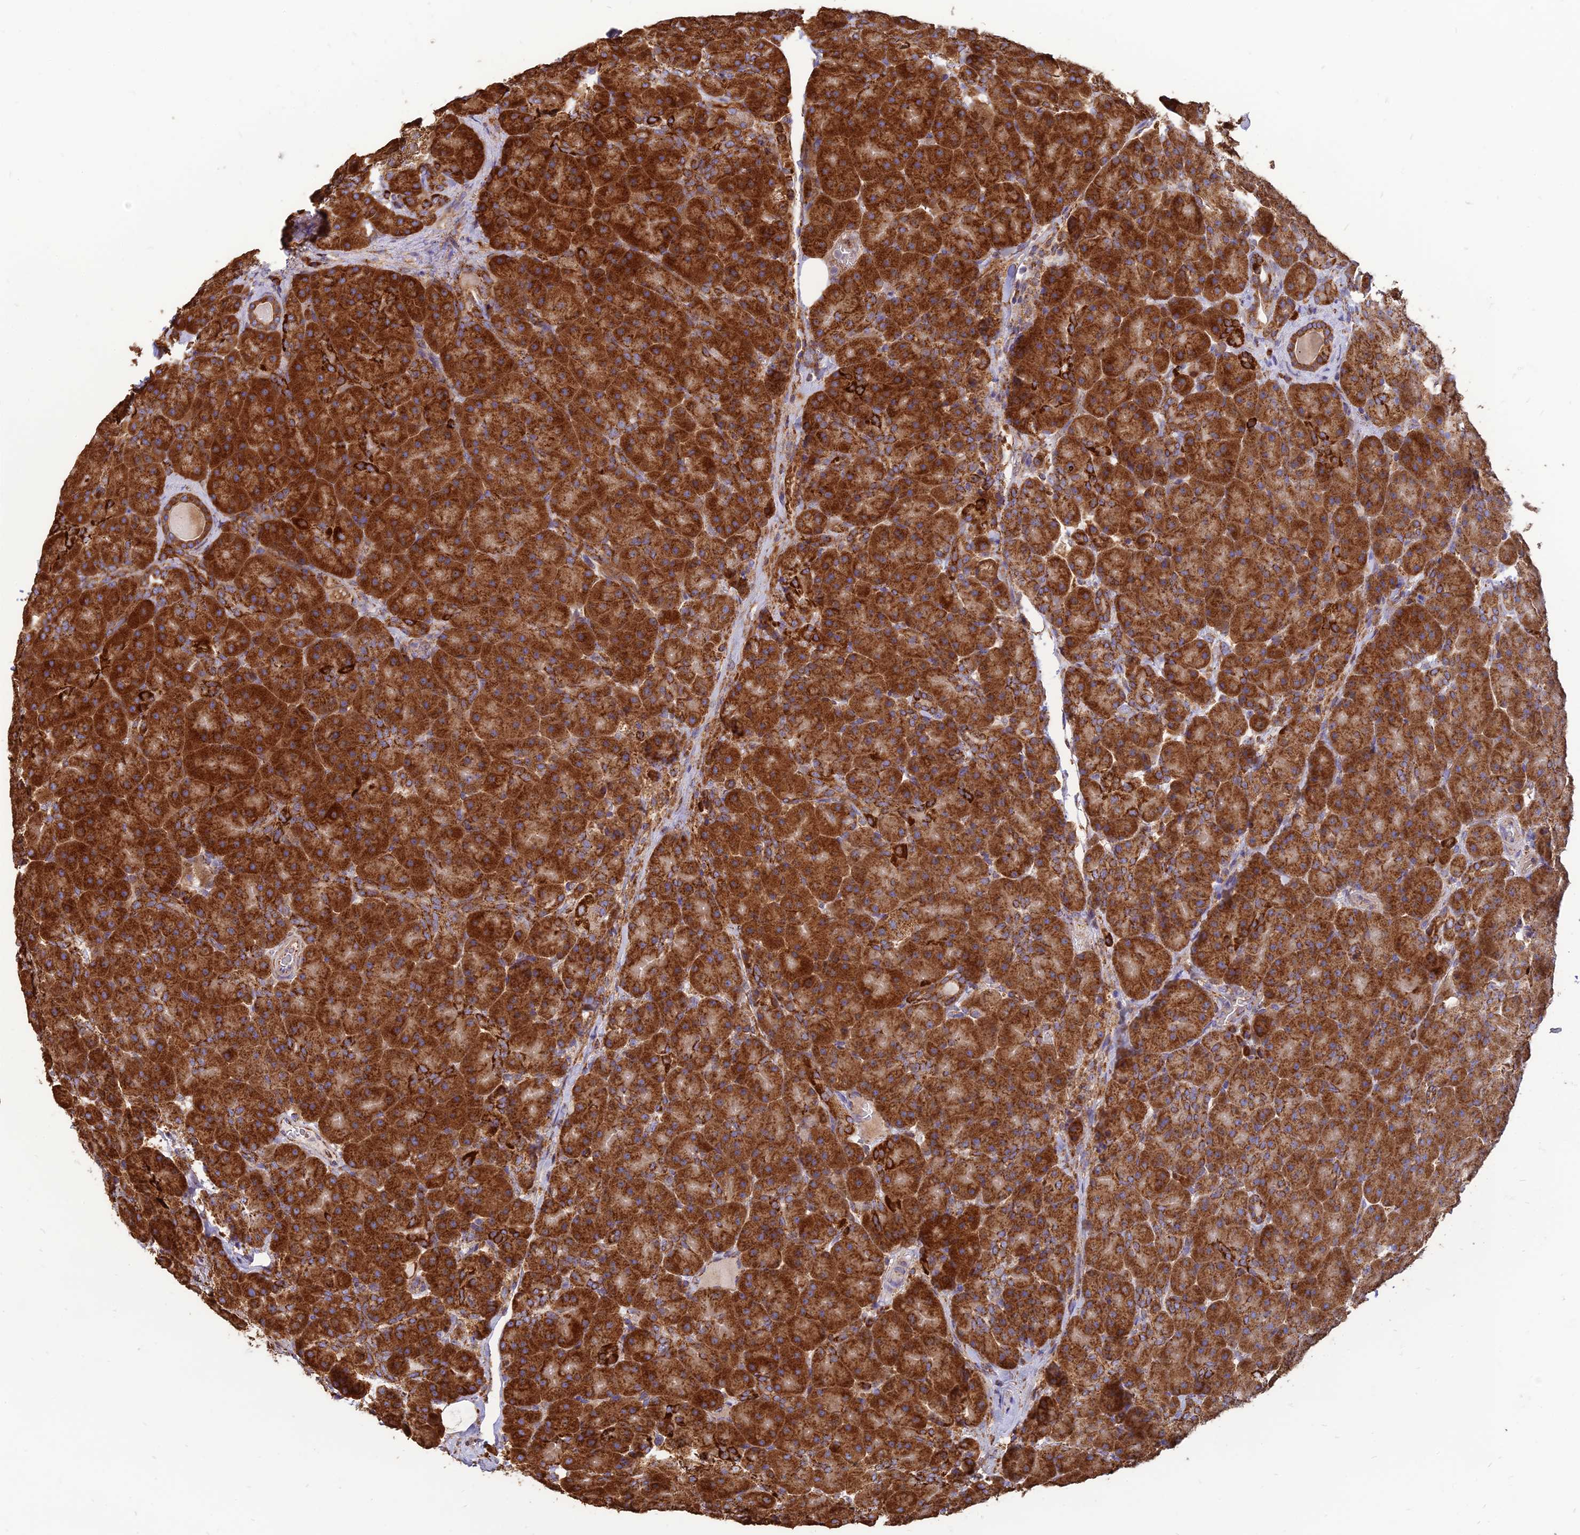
{"staining": {"intensity": "strong", "quantity": ">75%", "location": "cytoplasmic/membranous"}, "tissue": "pancreas", "cell_type": "Exocrine glandular cells", "image_type": "normal", "snomed": [{"axis": "morphology", "description": "Normal tissue, NOS"}, {"axis": "topography", "description": "Pancreas"}], "caption": "A high amount of strong cytoplasmic/membranous positivity is identified in about >75% of exocrine glandular cells in unremarkable pancreas. Nuclei are stained in blue.", "gene": "THUMPD2", "patient": {"sex": "male", "age": 66}}